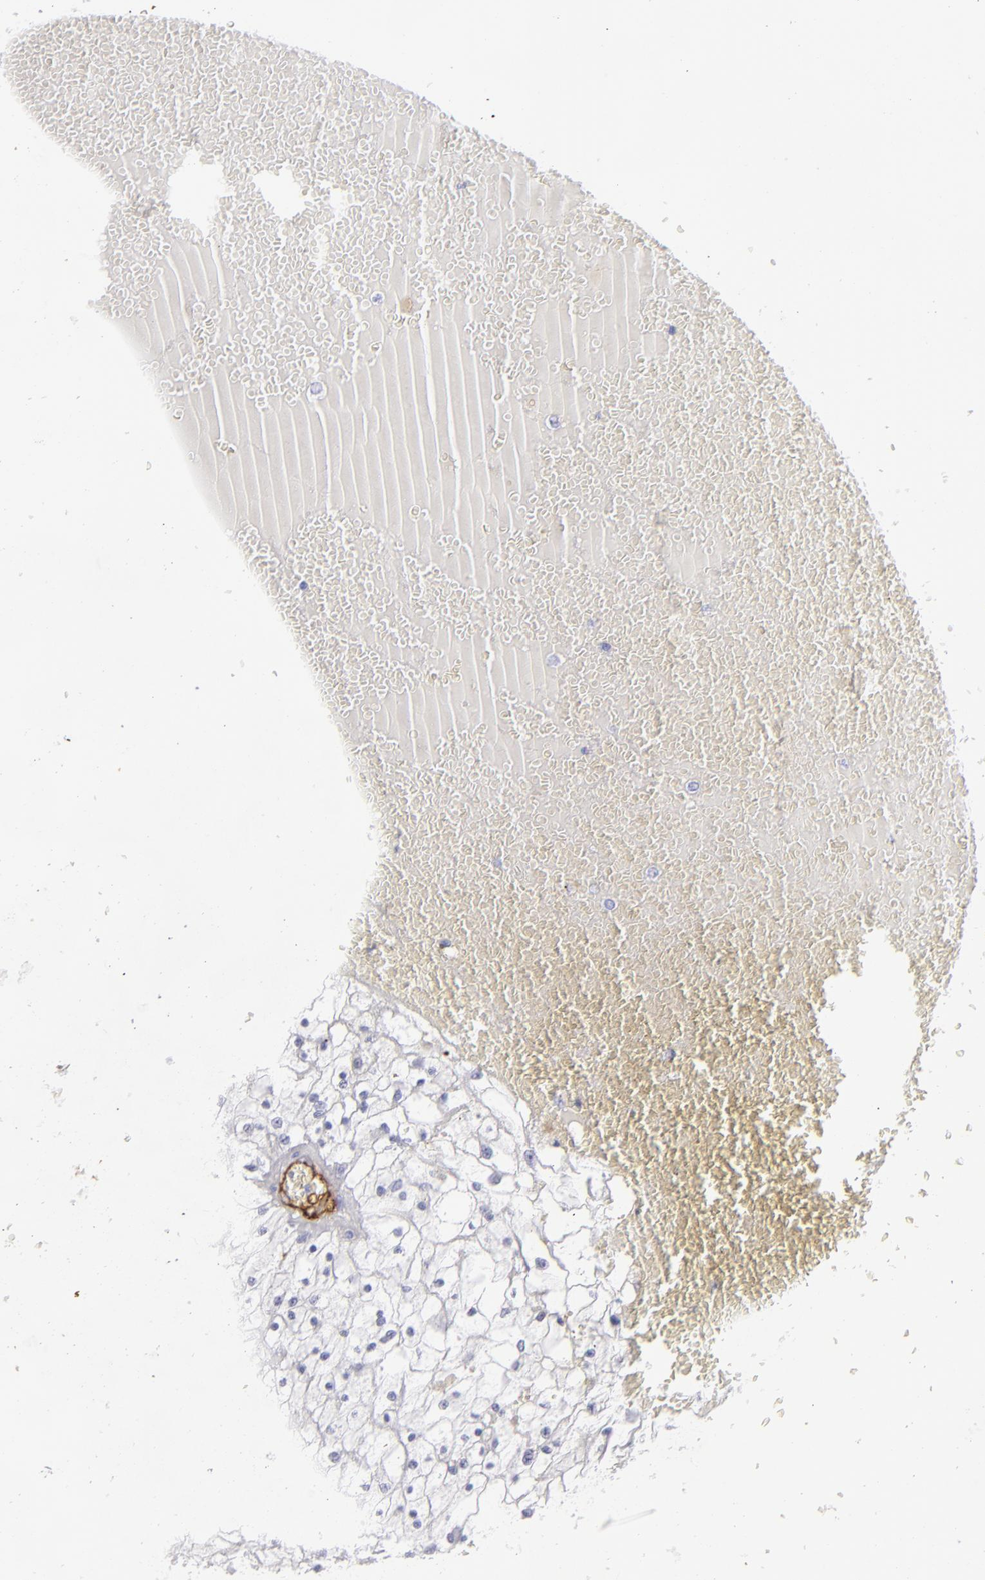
{"staining": {"intensity": "negative", "quantity": "none", "location": "none"}, "tissue": "renal cancer", "cell_type": "Tumor cells", "image_type": "cancer", "snomed": [{"axis": "morphology", "description": "Adenocarcinoma, NOS"}, {"axis": "topography", "description": "Kidney"}], "caption": "Renal cancer (adenocarcinoma) was stained to show a protein in brown. There is no significant positivity in tumor cells.", "gene": "ACE", "patient": {"sex": "male", "age": 61}}